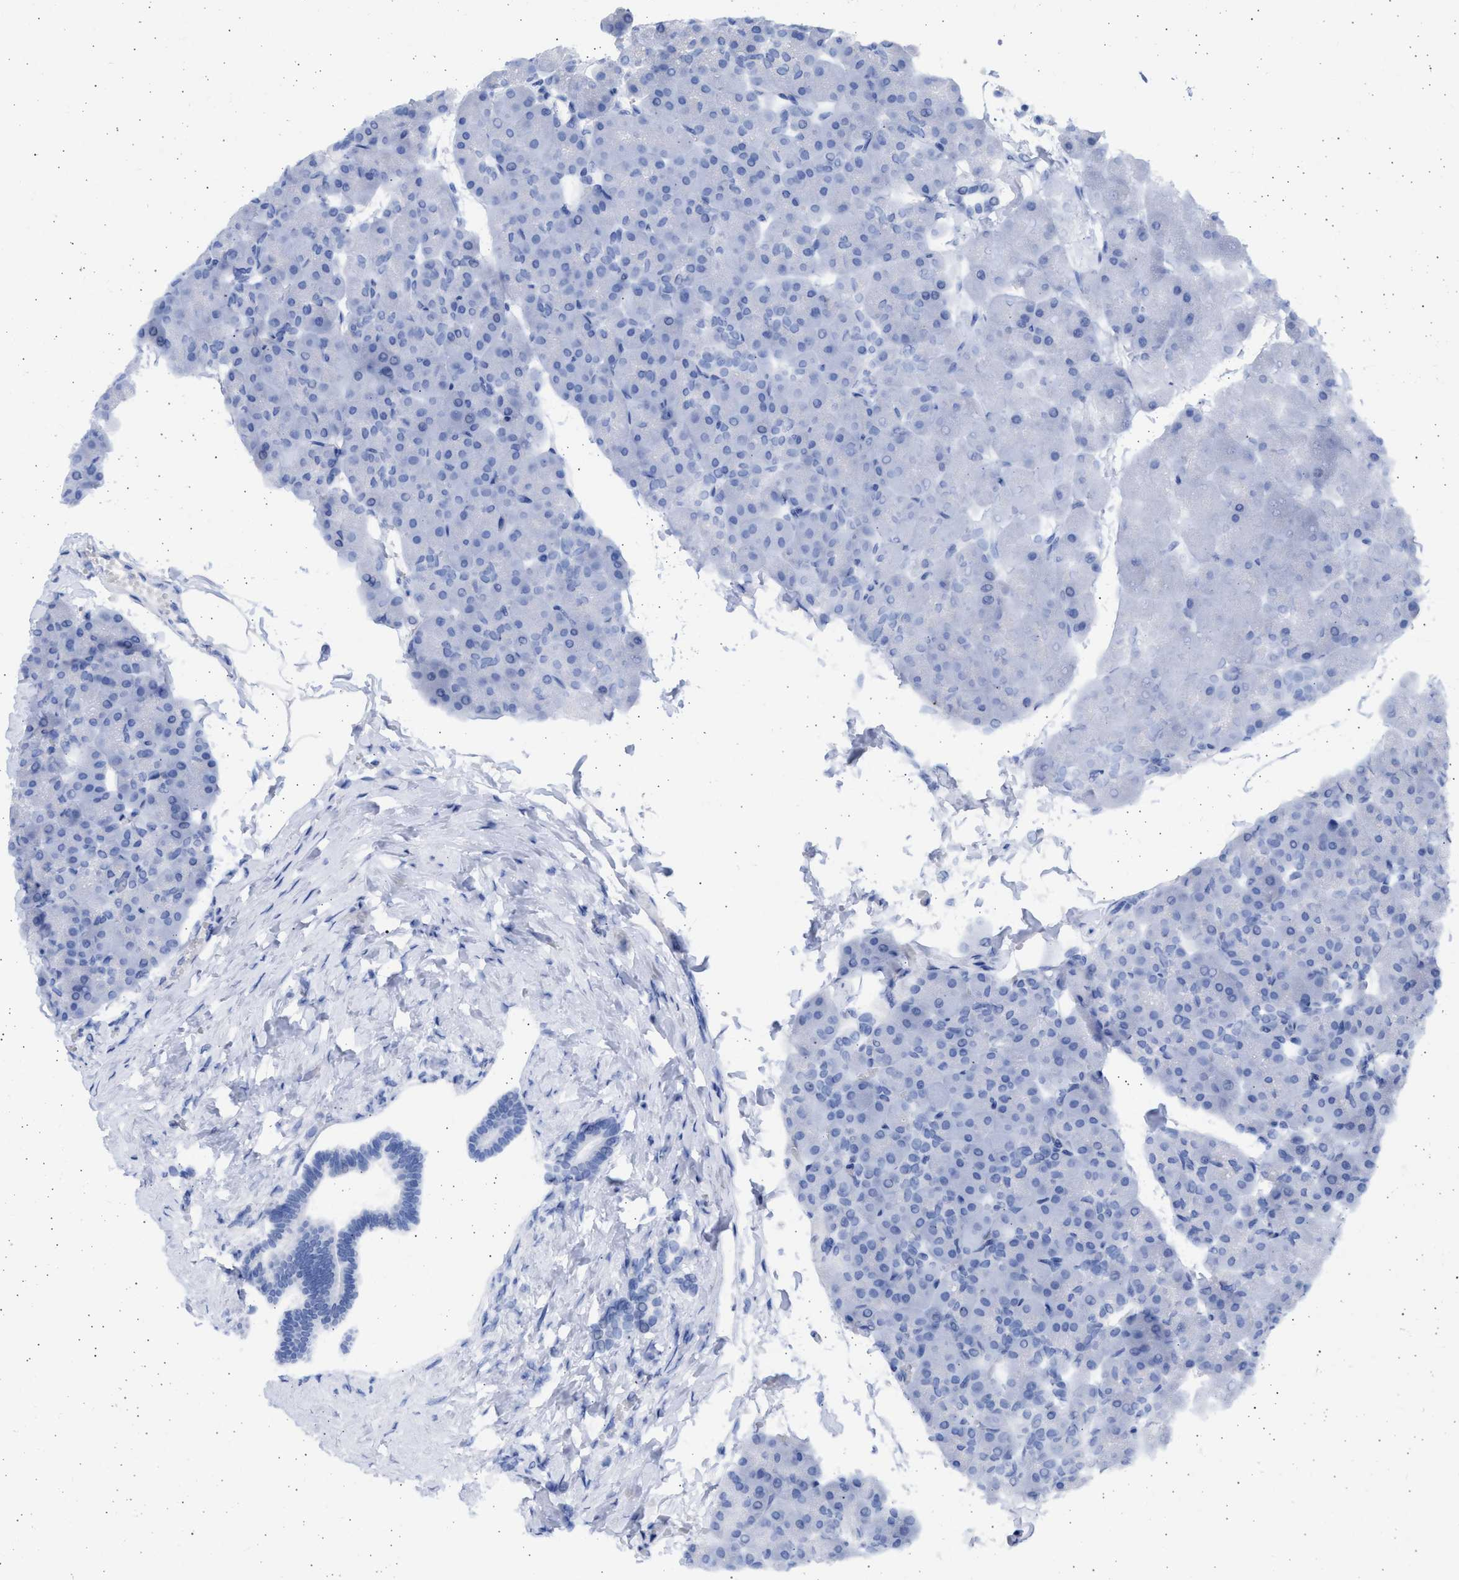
{"staining": {"intensity": "negative", "quantity": "none", "location": "none"}, "tissue": "pancreas", "cell_type": "Exocrine glandular cells", "image_type": "normal", "snomed": [{"axis": "morphology", "description": "Normal tissue, NOS"}, {"axis": "topography", "description": "Pancreas"}], "caption": "A micrograph of human pancreas is negative for staining in exocrine glandular cells. (Immunohistochemistry (ihc), brightfield microscopy, high magnification).", "gene": "ALDOC", "patient": {"sex": "male", "age": 35}}